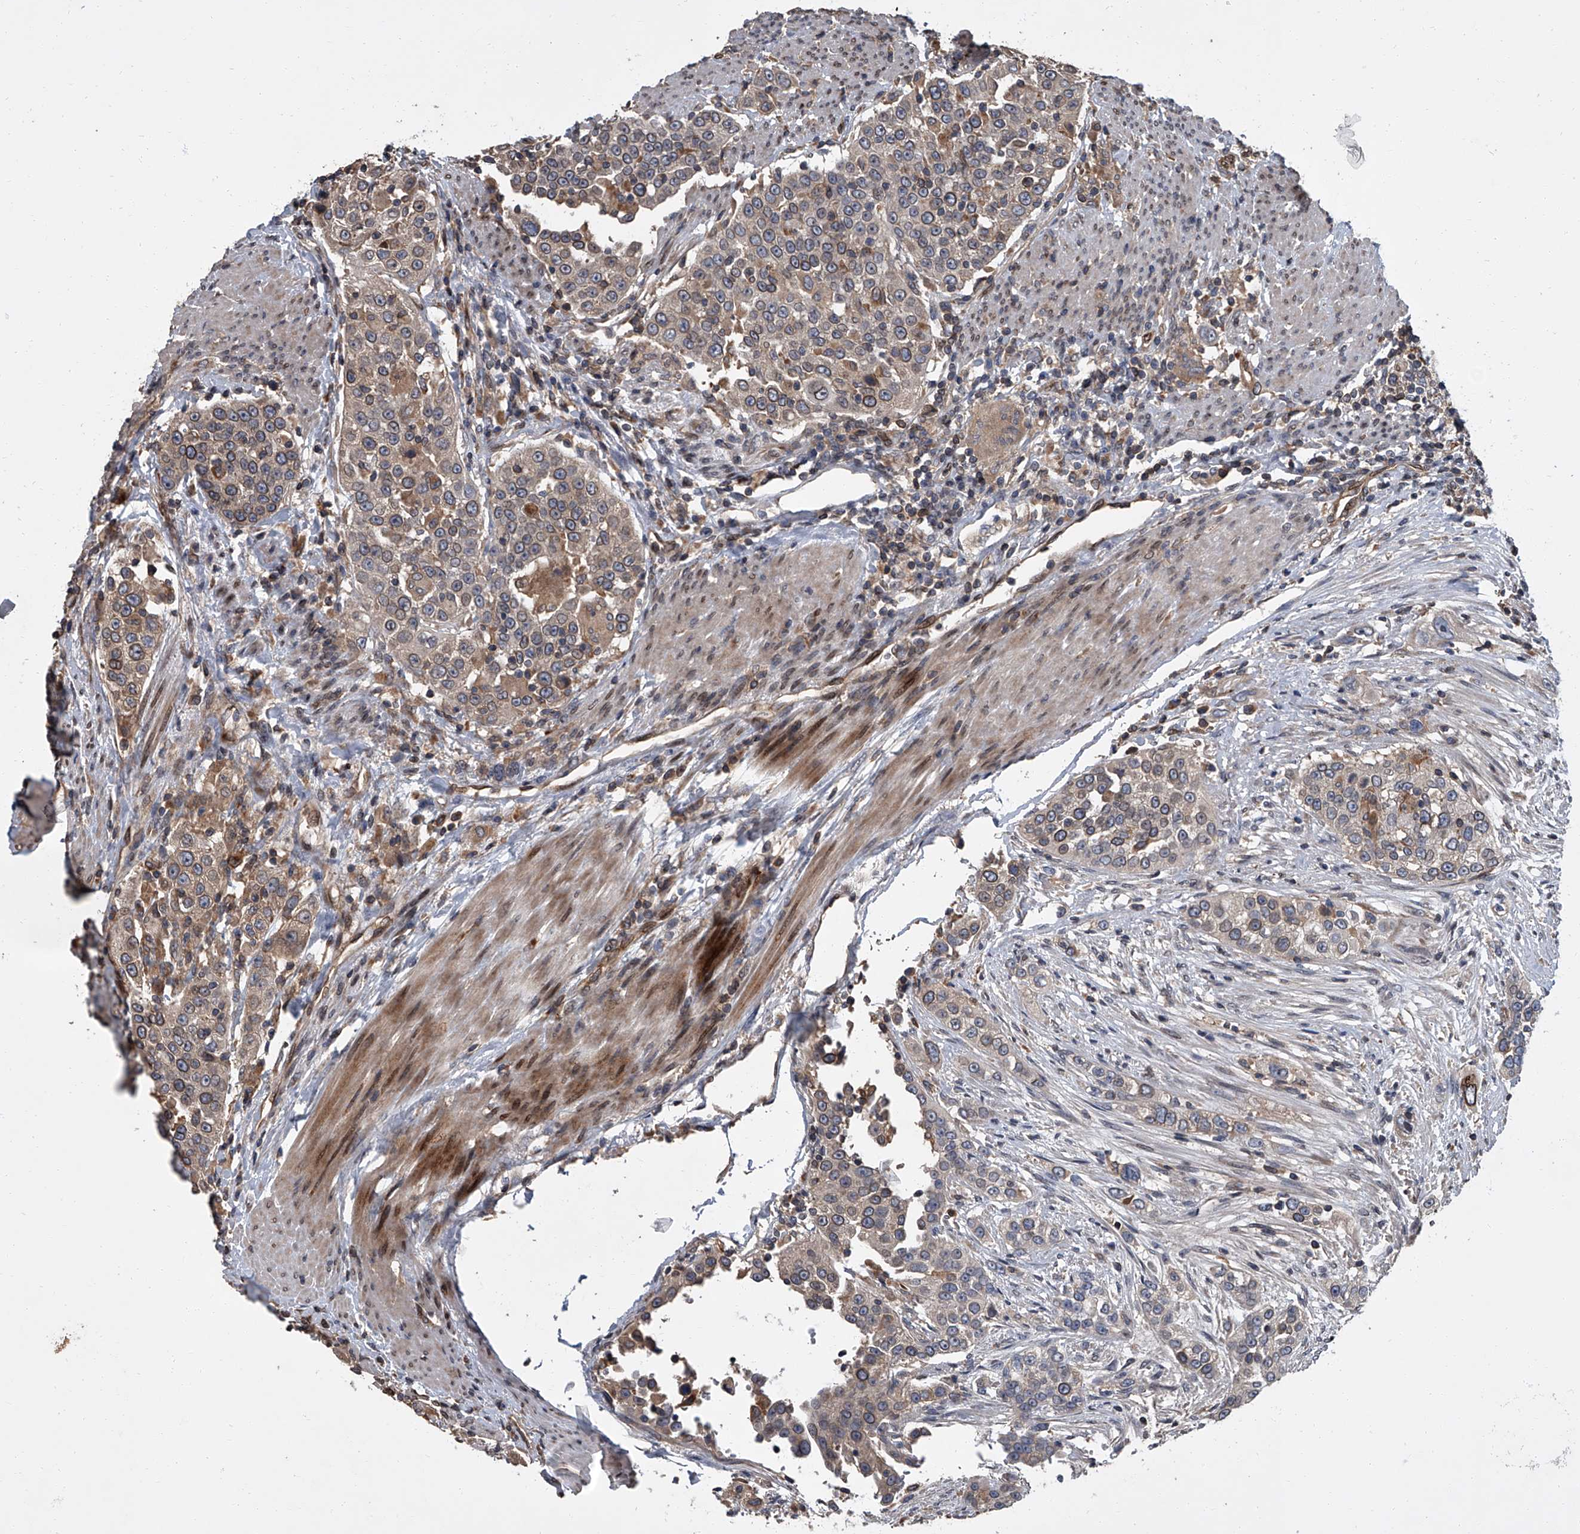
{"staining": {"intensity": "moderate", "quantity": "25%-75%", "location": "cytoplasmic/membranous,nuclear"}, "tissue": "urothelial cancer", "cell_type": "Tumor cells", "image_type": "cancer", "snomed": [{"axis": "morphology", "description": "Urothelial carcinoma, High grade"}, {"axis": "topography", "description": "Urinary bladder"}], "caption": "Urothelial carcinoma (high-grade) stained with a protein marker displays moderate staining in tumor cells.", "gene": "LRRC8C", "patient": {"sex": "female", "age": 80}}